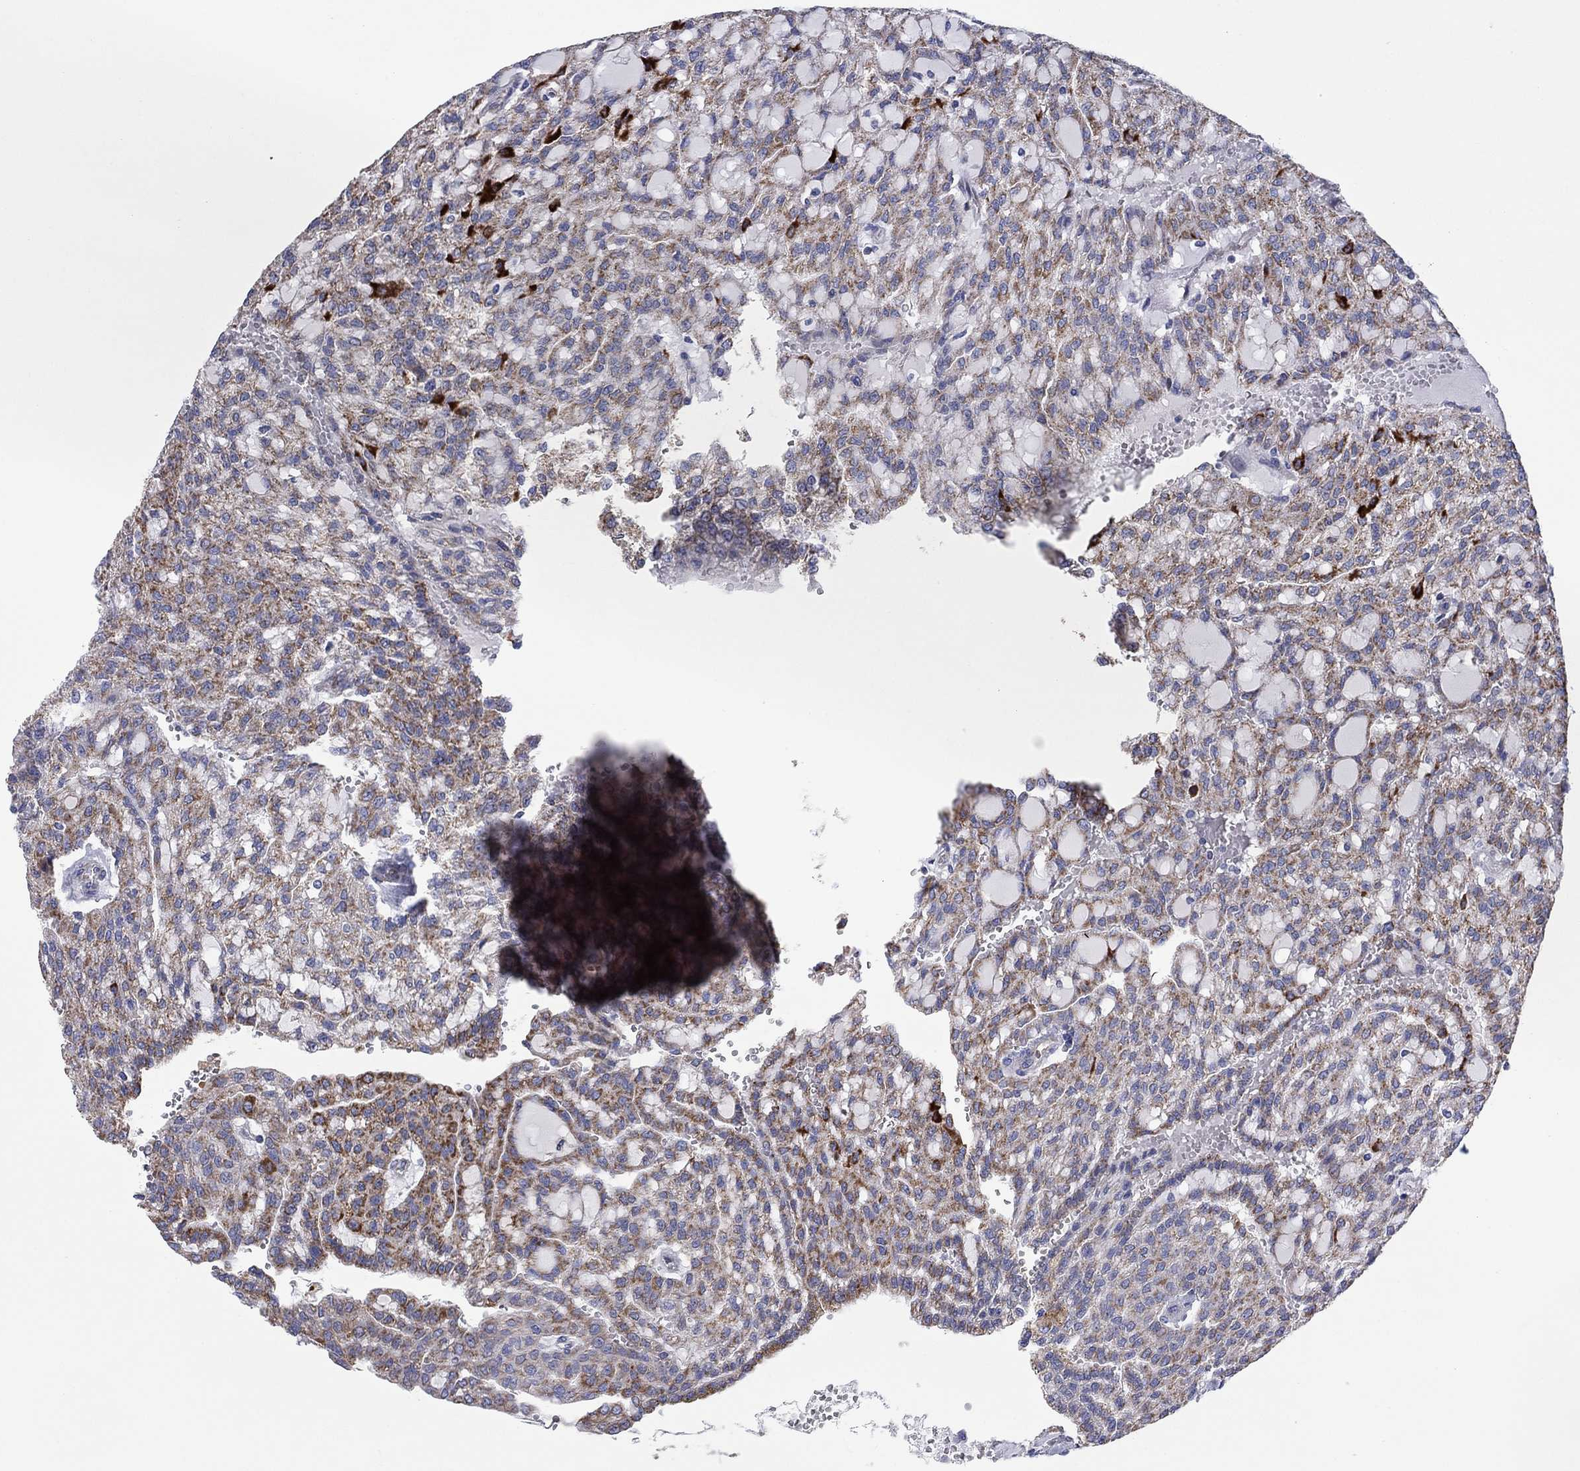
{"staining": {"intensity": "strong", "quantity": "<25%", "location": "cytoplasmic/membranous"}, "tissue": "renal cancer", "cell_type": "Tumor cells", "image_type": "cancer", "snomed": [{"axis": "morphology", "description": "Adenocarcinoma, NOS"}, {"axis": "topography", "description": "Kidney"}], "caption": "IHC histopathology image of adenocarcinoma (renal) stained for a protein (brown), which exhibits medium levels of strong cytoplasmic/membranous staining in about <25% of tumor cells.", "gene": "MGST3", "patient": {"sex": "male", "age": 63}}